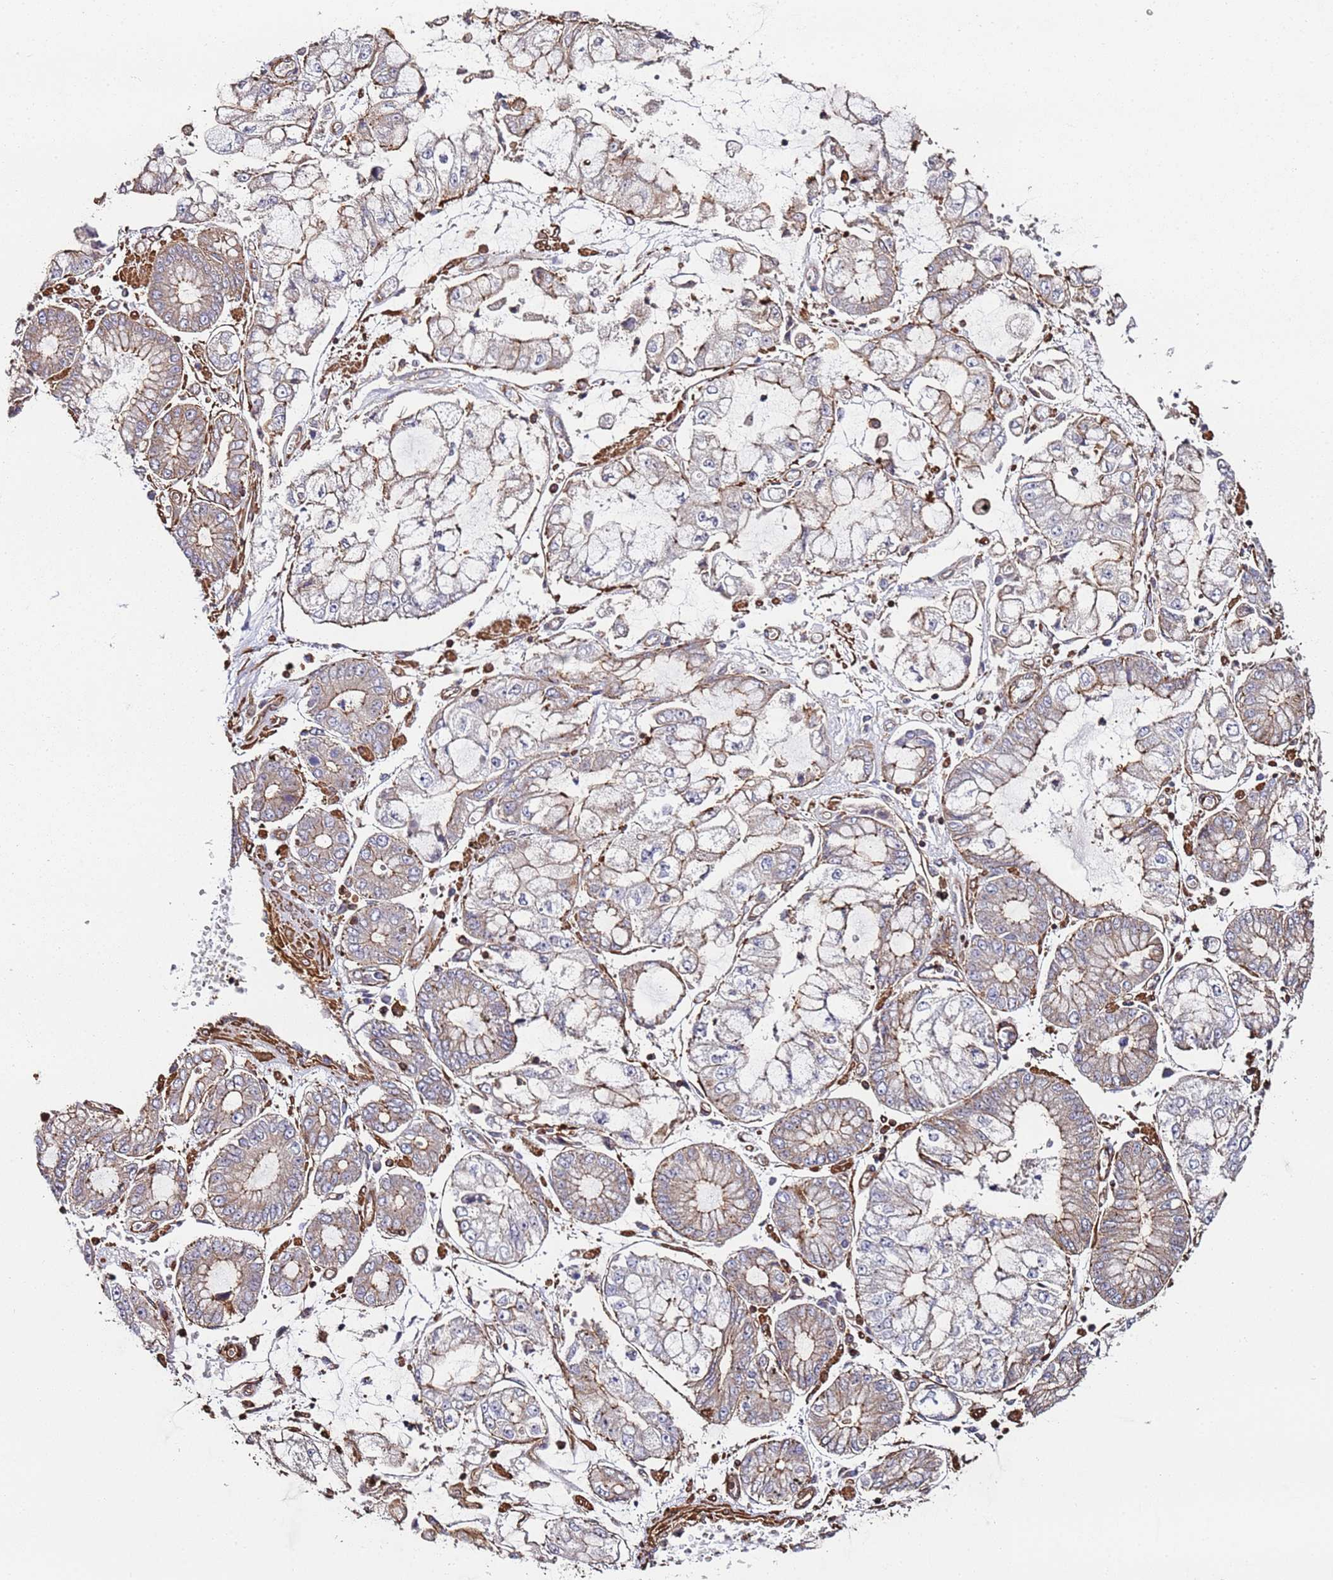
{"staining": {"intensity": "weak", "quantity": "<25%", "location": "cytoplasmic/membranous"}, "tissue": "stomach cancer", "cell_type": "Tumor cells", "image_type": "cancer", "snomed": [{"axis": "morphology", "description": "Adenocarcinoma, NOS"}, {"axis": "topography", "description": "Stomach"}], "caption": "The photomicrograph shows no staining of tumor cells in stomach cancer (adenocarcinoma). The staining is performed using DAB brown chromogen with nuclei counter-stained in using hematoxylin.", "gene": "CYP2U1", "patient": {"sex": "male", "age": 76}}